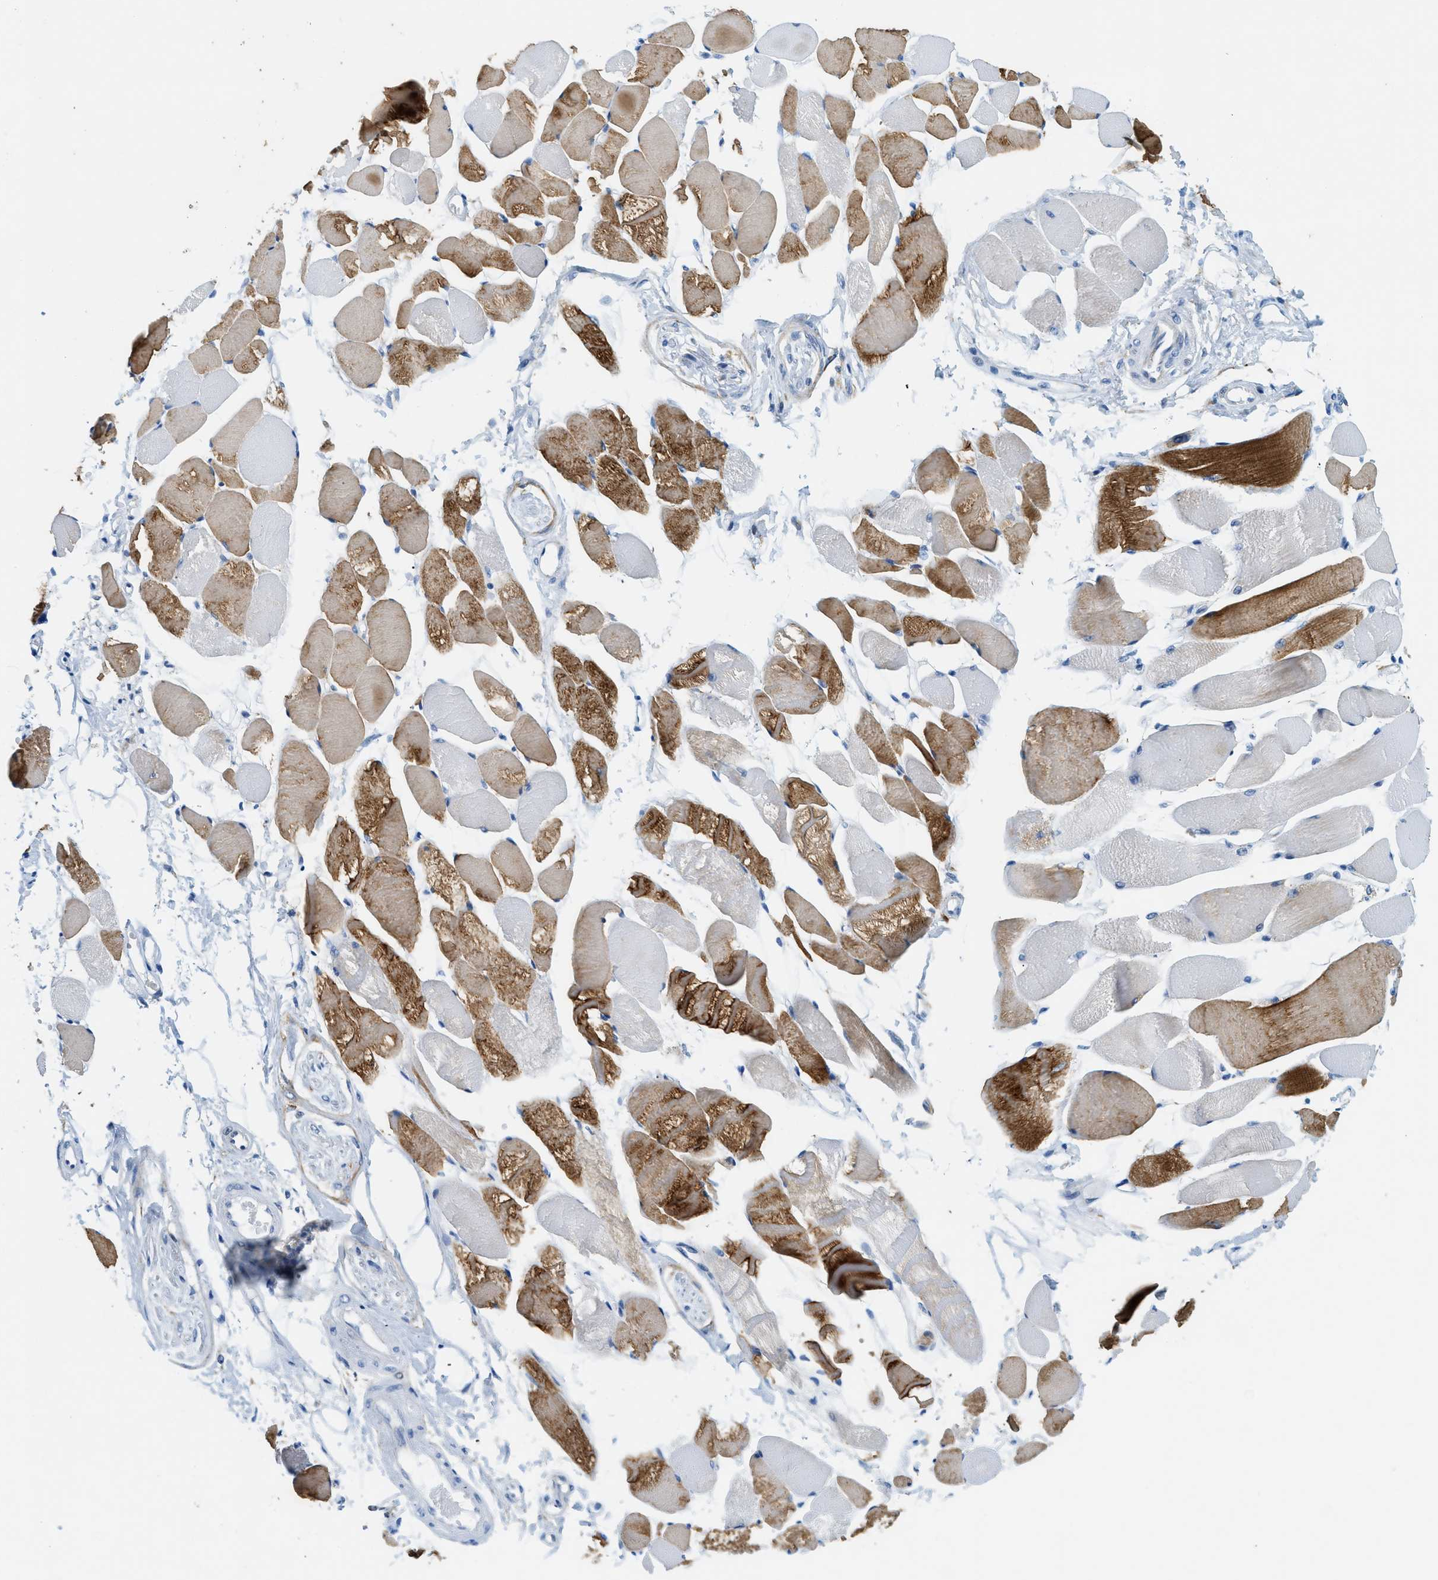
{"staining": {"intensity": "strong", "quantity": "<25%", "location": "cytoplasmic/membranous"}, "tissue": "skeletal muscle", "cell_type": "Myocytes", "image_type": "normal", "snomed": [{"axis": "morphology", "description": "Normal tissue, NOS"}, {"axis": "topography", "description": "Skeletal muscle"}, {"axis": "topography", "description": "Peripheral nerve tissue"}], "caption": "Strong cytoplasmic/membranous expression is appreciated in about <25% of myocytes in normal skeletal muscle.", "gene": "ZDHHC13", "patient": {"sex": "female", "age": 84}}